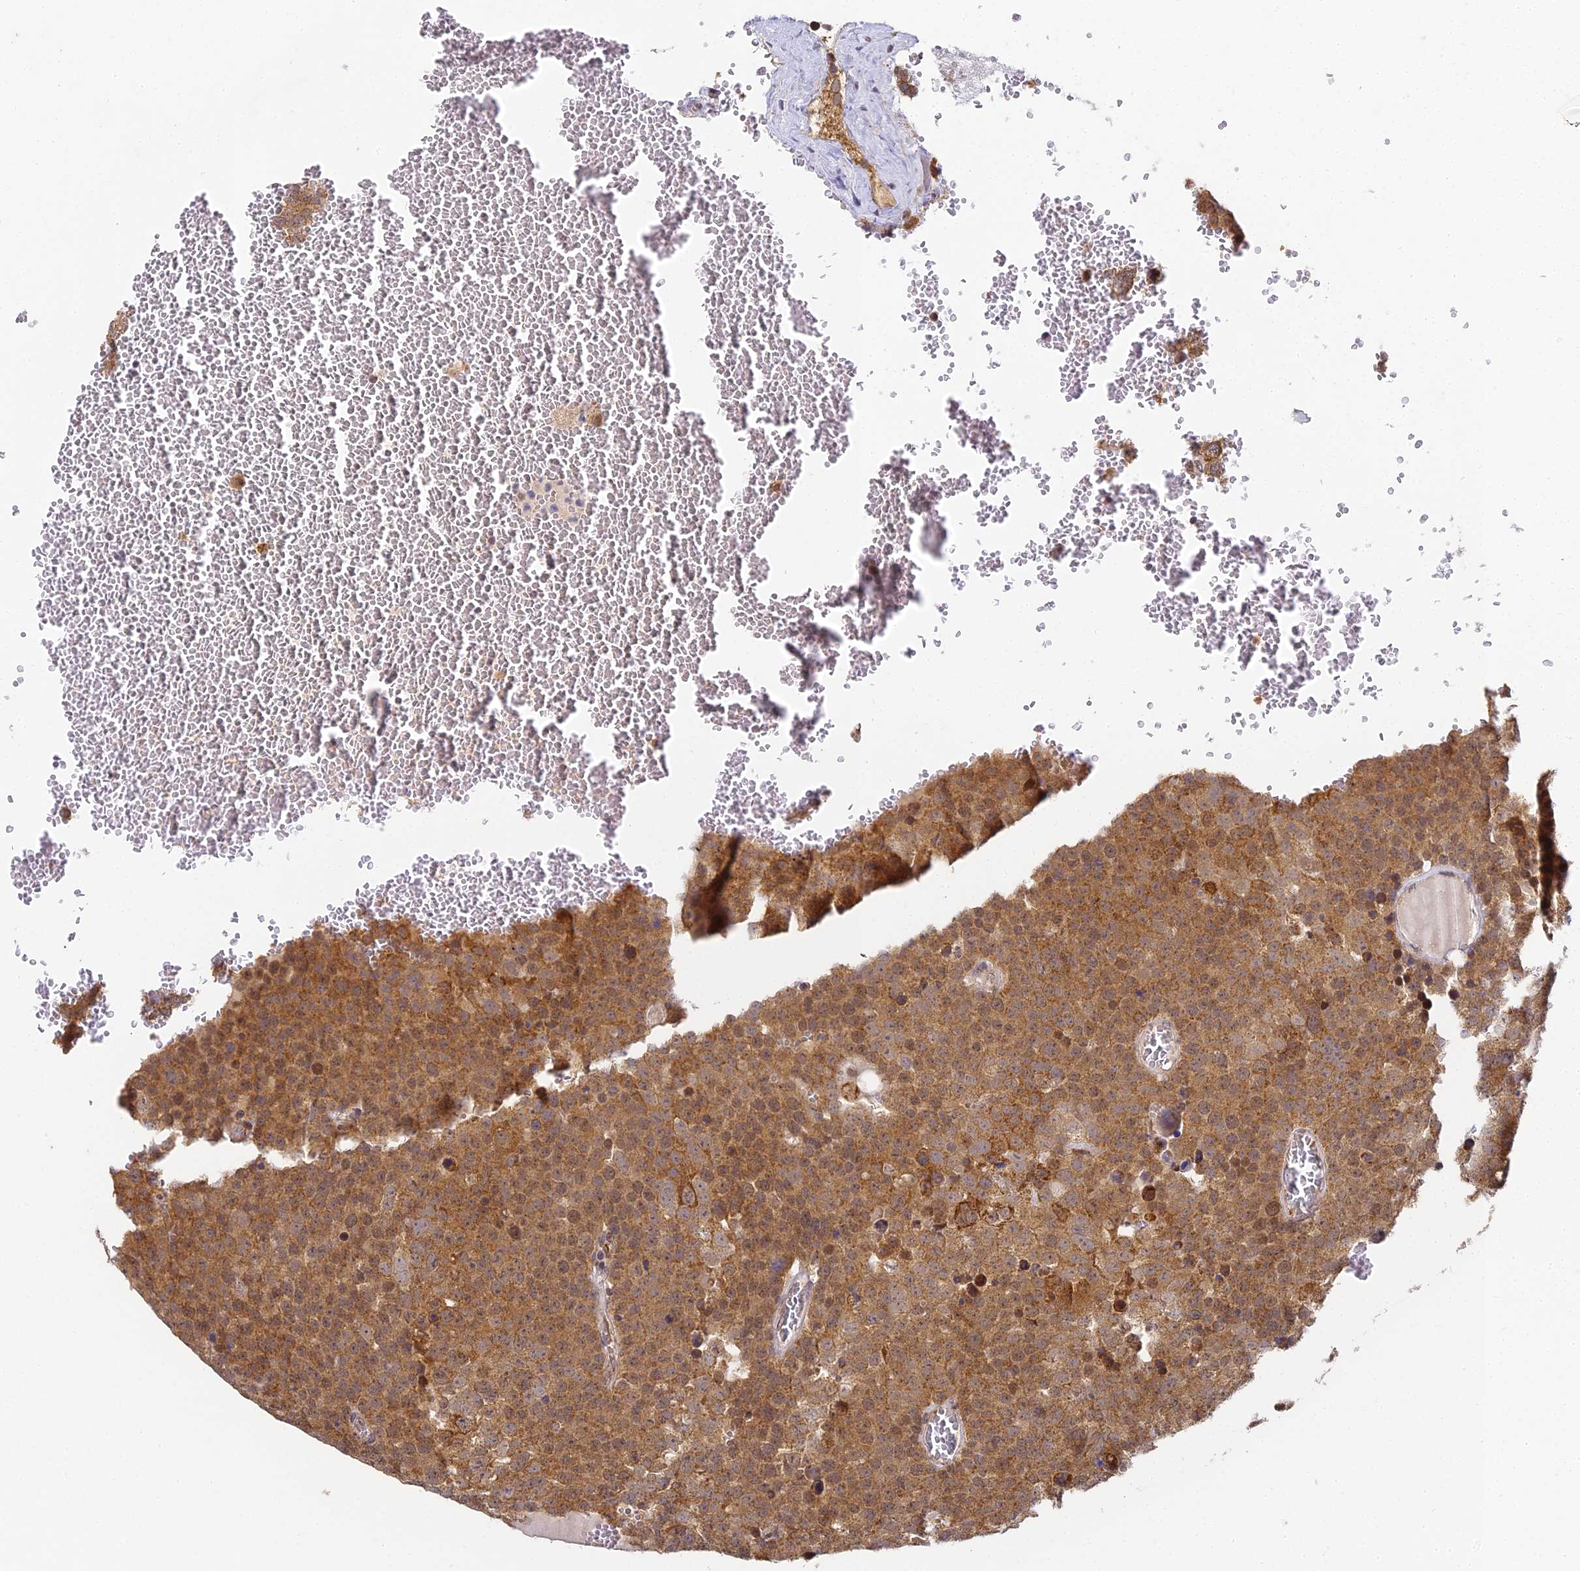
{"staining": {"intensity": "moderate", "quantity": ">75%", "location": "cytoplasmic/membranous"}, "tissue": "testis cancer", "cell_type": "Tumor cells", "image_type": "cancer", "snomed": [{"axis": "morphology", "description": "Seminoma, NOS"}, {"axis": "topography", "description": "Testis"}], "caption": "Testis cancer (seminoma) stained with DAB immunohistochemistry (IHC) displays medium levels of moderate cytoplasmic/membranous positivity in about >75% of tumor cells. The protein is shown in brown color, while the nuclei are stained blue.", "gene": "DNAAF10", "patient": {"sex": "male", "age": 71}}